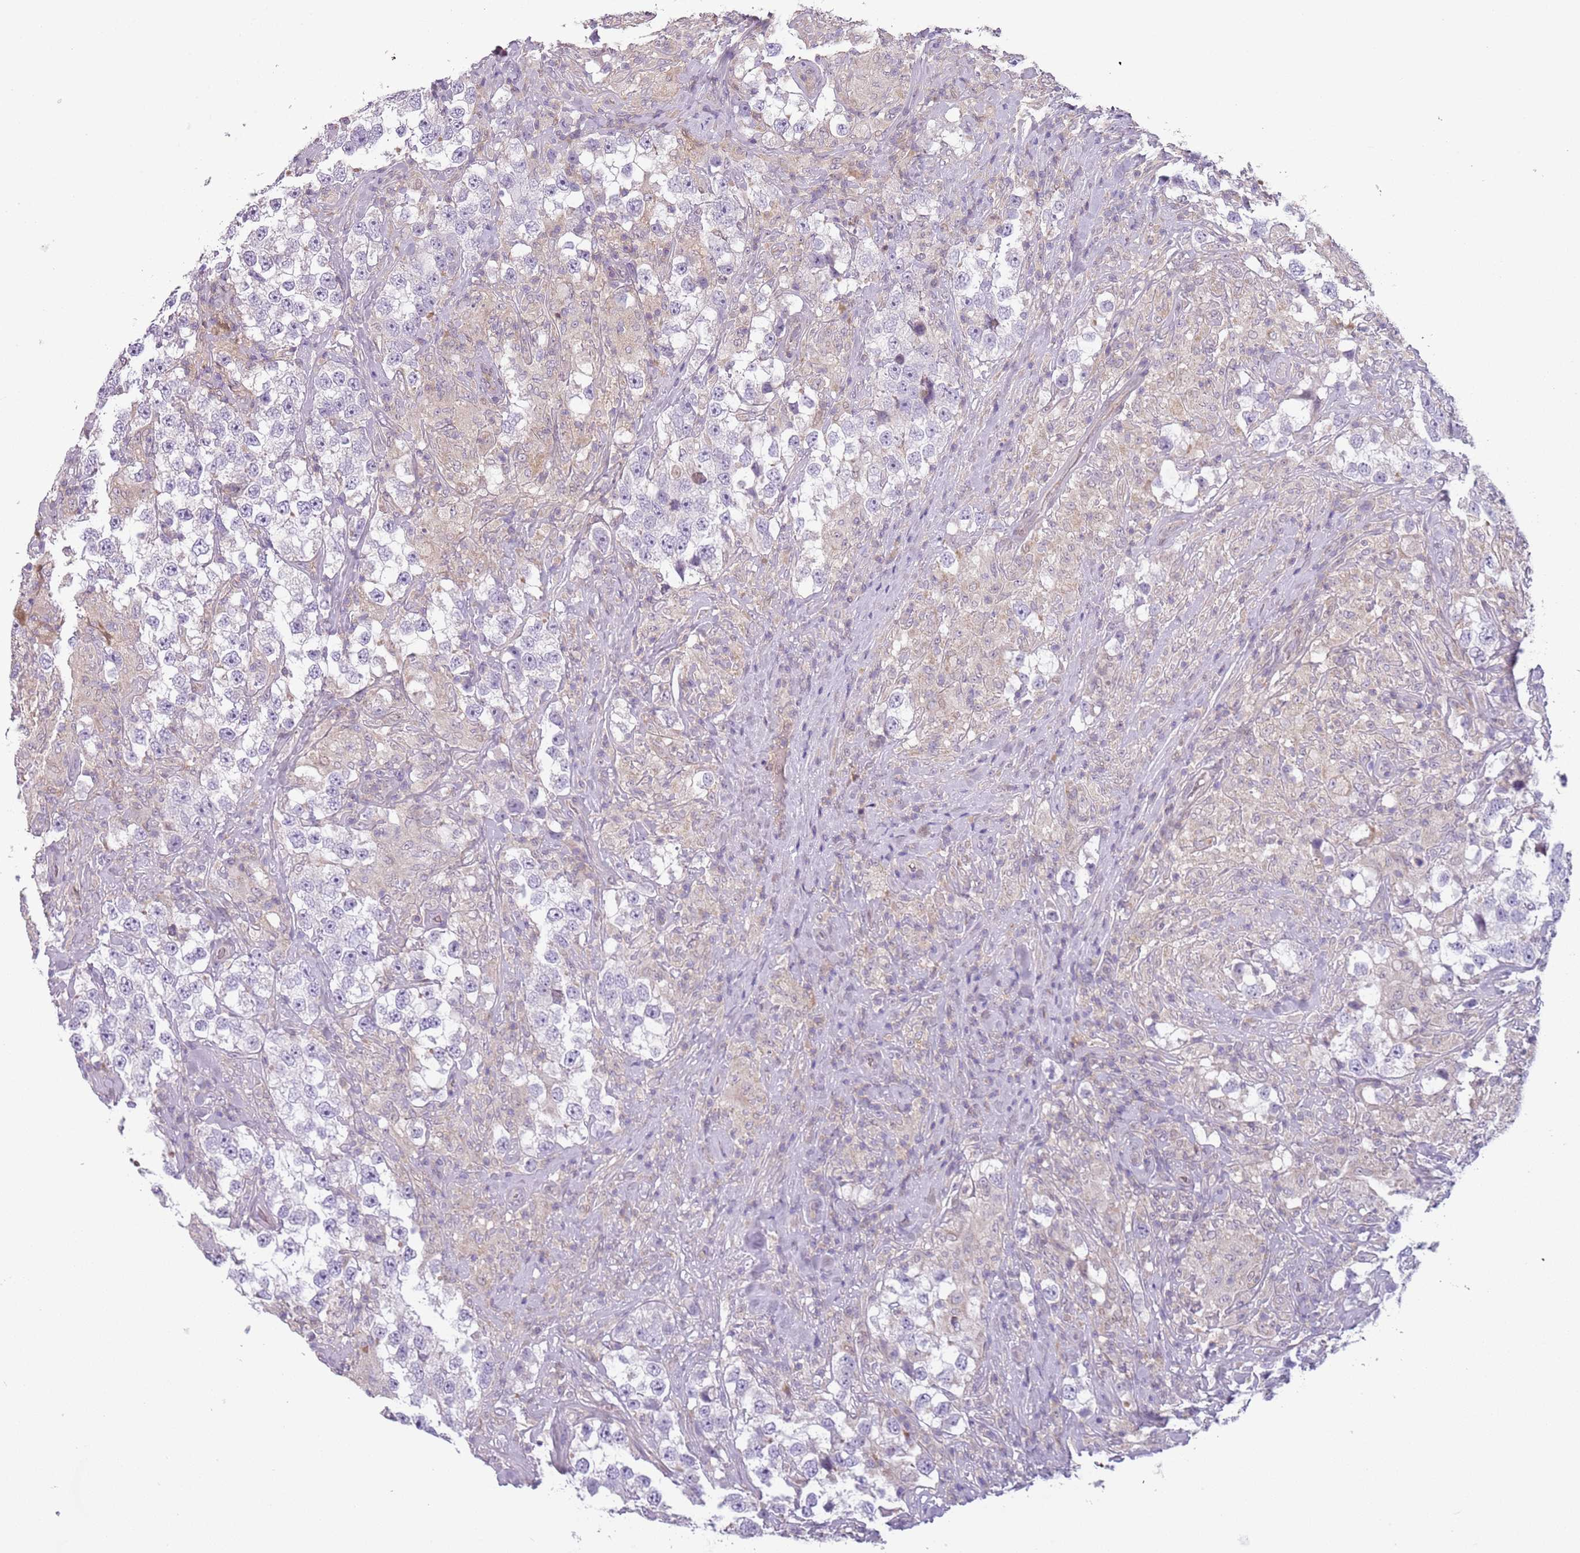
{"staining": {"intensity": "negative", "quantity": "none", "location": "none"}, "tissue": "testis cancer", "cell_type": "Tumor cells", "image_type": "cancer", "snomed": [{"axis": "morphology", "description": "Seminoma, NOS"}, {"axis": "topography", "description": "Testis"}], "caption": "Testis cancer was stained to show a protein in brown. There is no significant staining in tumor cells.", "gene": "DEFB116", "patient": {"sex": "male", "age": 46}}